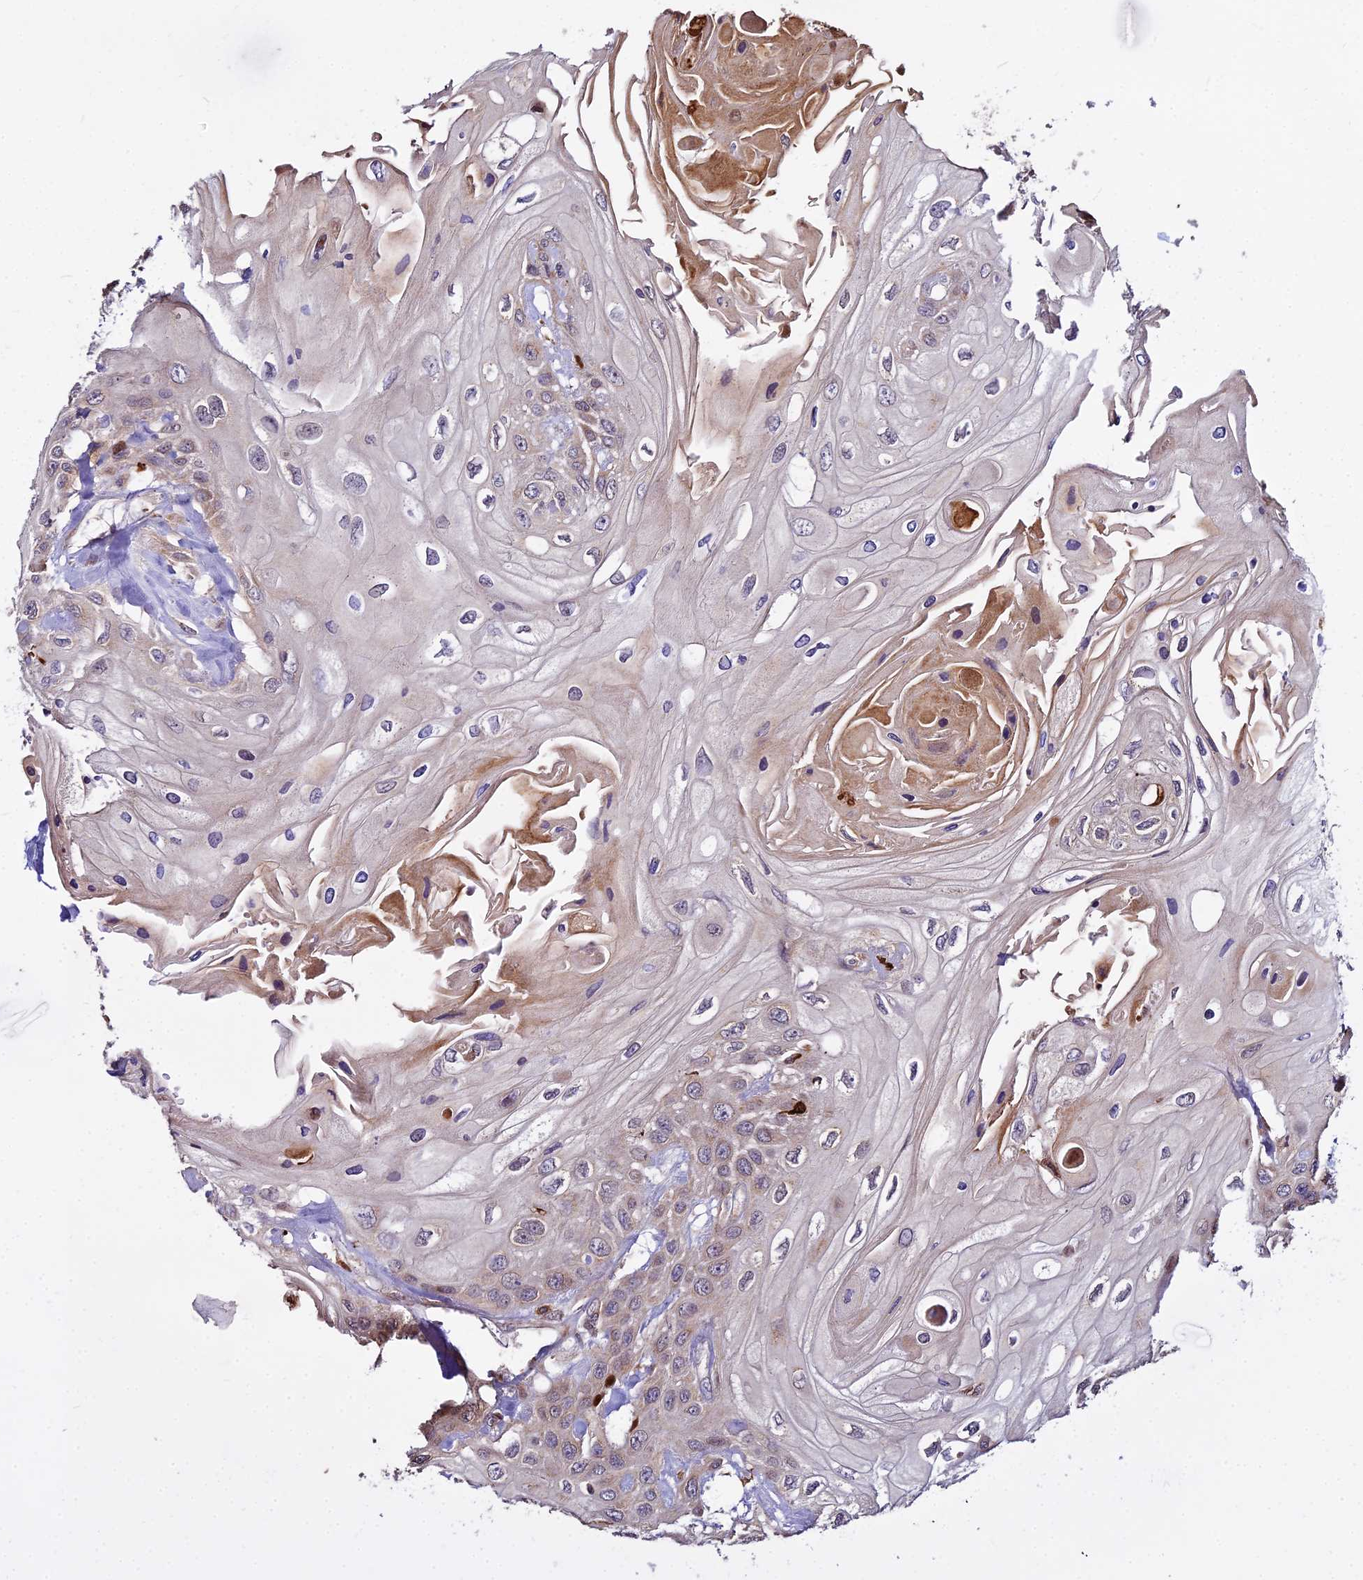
{"staining": {"intensity": "moderate", "quantity": "25%-75%", "location": "cytoplasmic/membranous"}, "tissue": "head and neck cancer", "cell_type": "Tumor cells", "image_type": "cancer", "snomed": [{"axis": "morphology", "description": "Squamous cell carcinoma, NOS"}, {"axis": "topography", "description": "Head-Neck"}], "caption": "Immunohistochemistry of head and neck cancer displays medium levels of moderate cytoplasmic/membranous positivity in about 25%-75% of tumor cells.", "gene": "PEX19", "patient": {"sex": "female", "age": 43}}